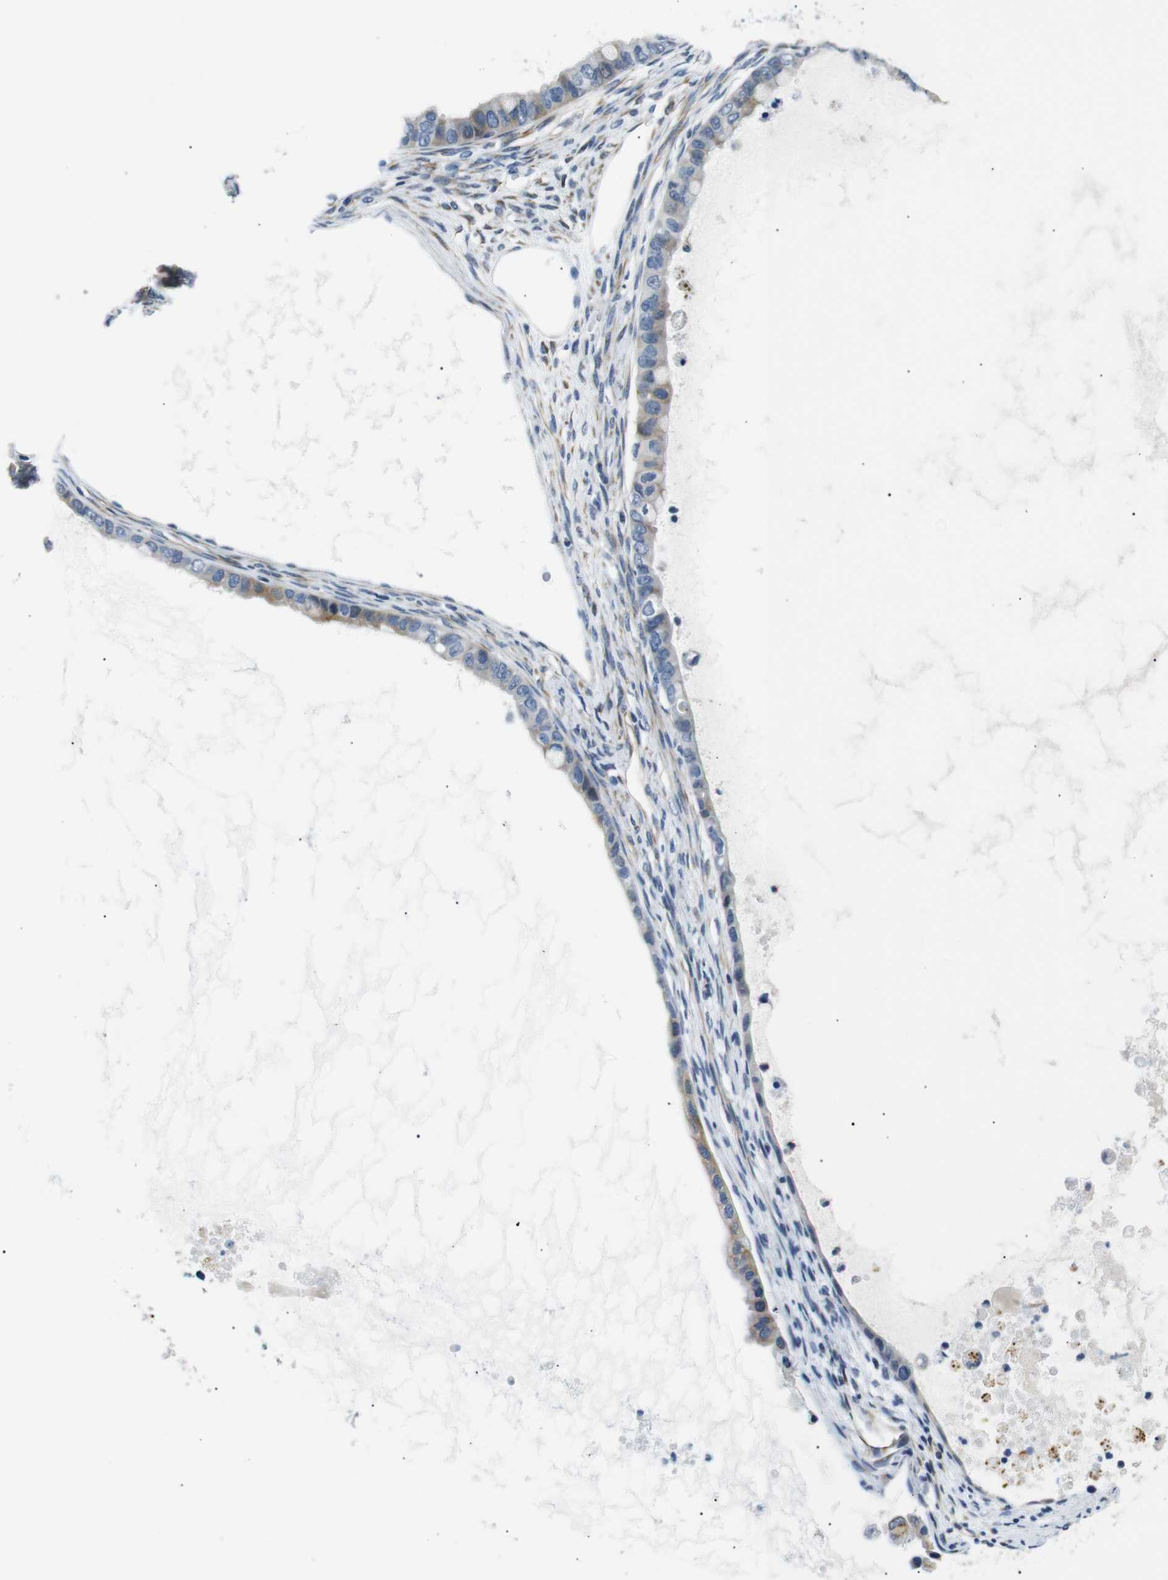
{"staining": {"intensity": "weak", "quantity": "<25%", "location": "cytoplasmic/membranous"}, "tissue": "ovarian cancer", "cell_type": "Tumor cells", "image_type": "cancer", "snomed": [{"axis": "morphology", "description": "Cystadenocarcinoma, mucinous, NOS"}, {"axis": "topography", "description": "Ovary"}], "caption": "High power microscopy histopathology image of an immunohistochemistry (IHC) image of mucinous cystadenocarcinoma (ovarian), revealing no significant positivity in tumor cells.", "gene": "TAFA1", "patient": {"sex": "female", "age": 80}}